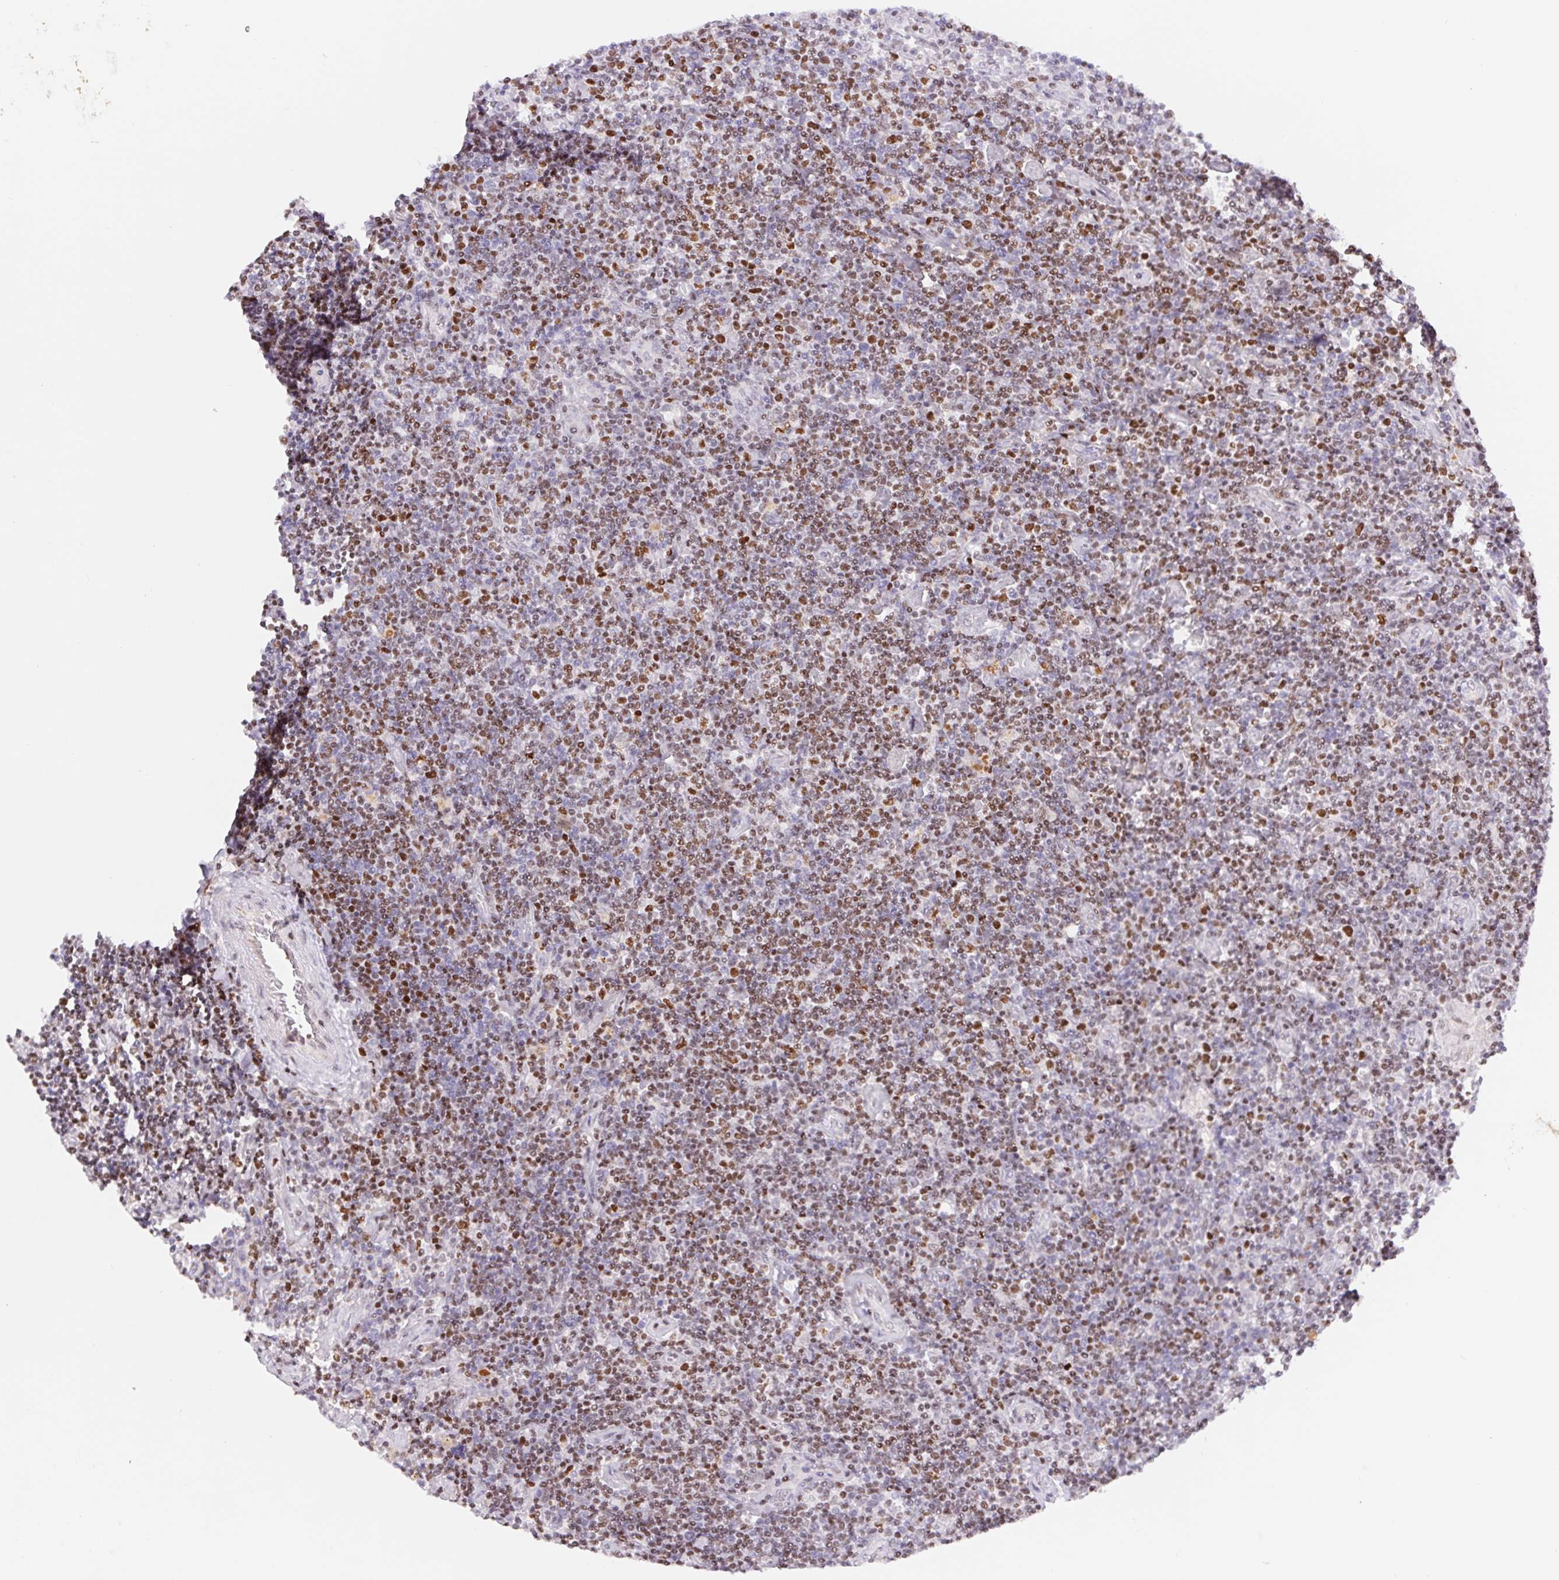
{"staining": {"intensity": "negative", "quantity": "none", "location": "none"}, "tissue": "lymphoma", "cell_type": "Tumor cells", "image_type": "cancer", "snomed": [{"axis": "morphology", "description": "Hodgkin's disease, NOS"}, {"axis": "topography", "description": "Lymph node"}], "caption": "The histopathology image shows no significant positivity in tumor cells of lymphoma. (Brightfield microscopy of DAB immunohistochemistry at high magnification).", "gene": "TRERF1", "patient": {"sex": "male", "age": 40}}